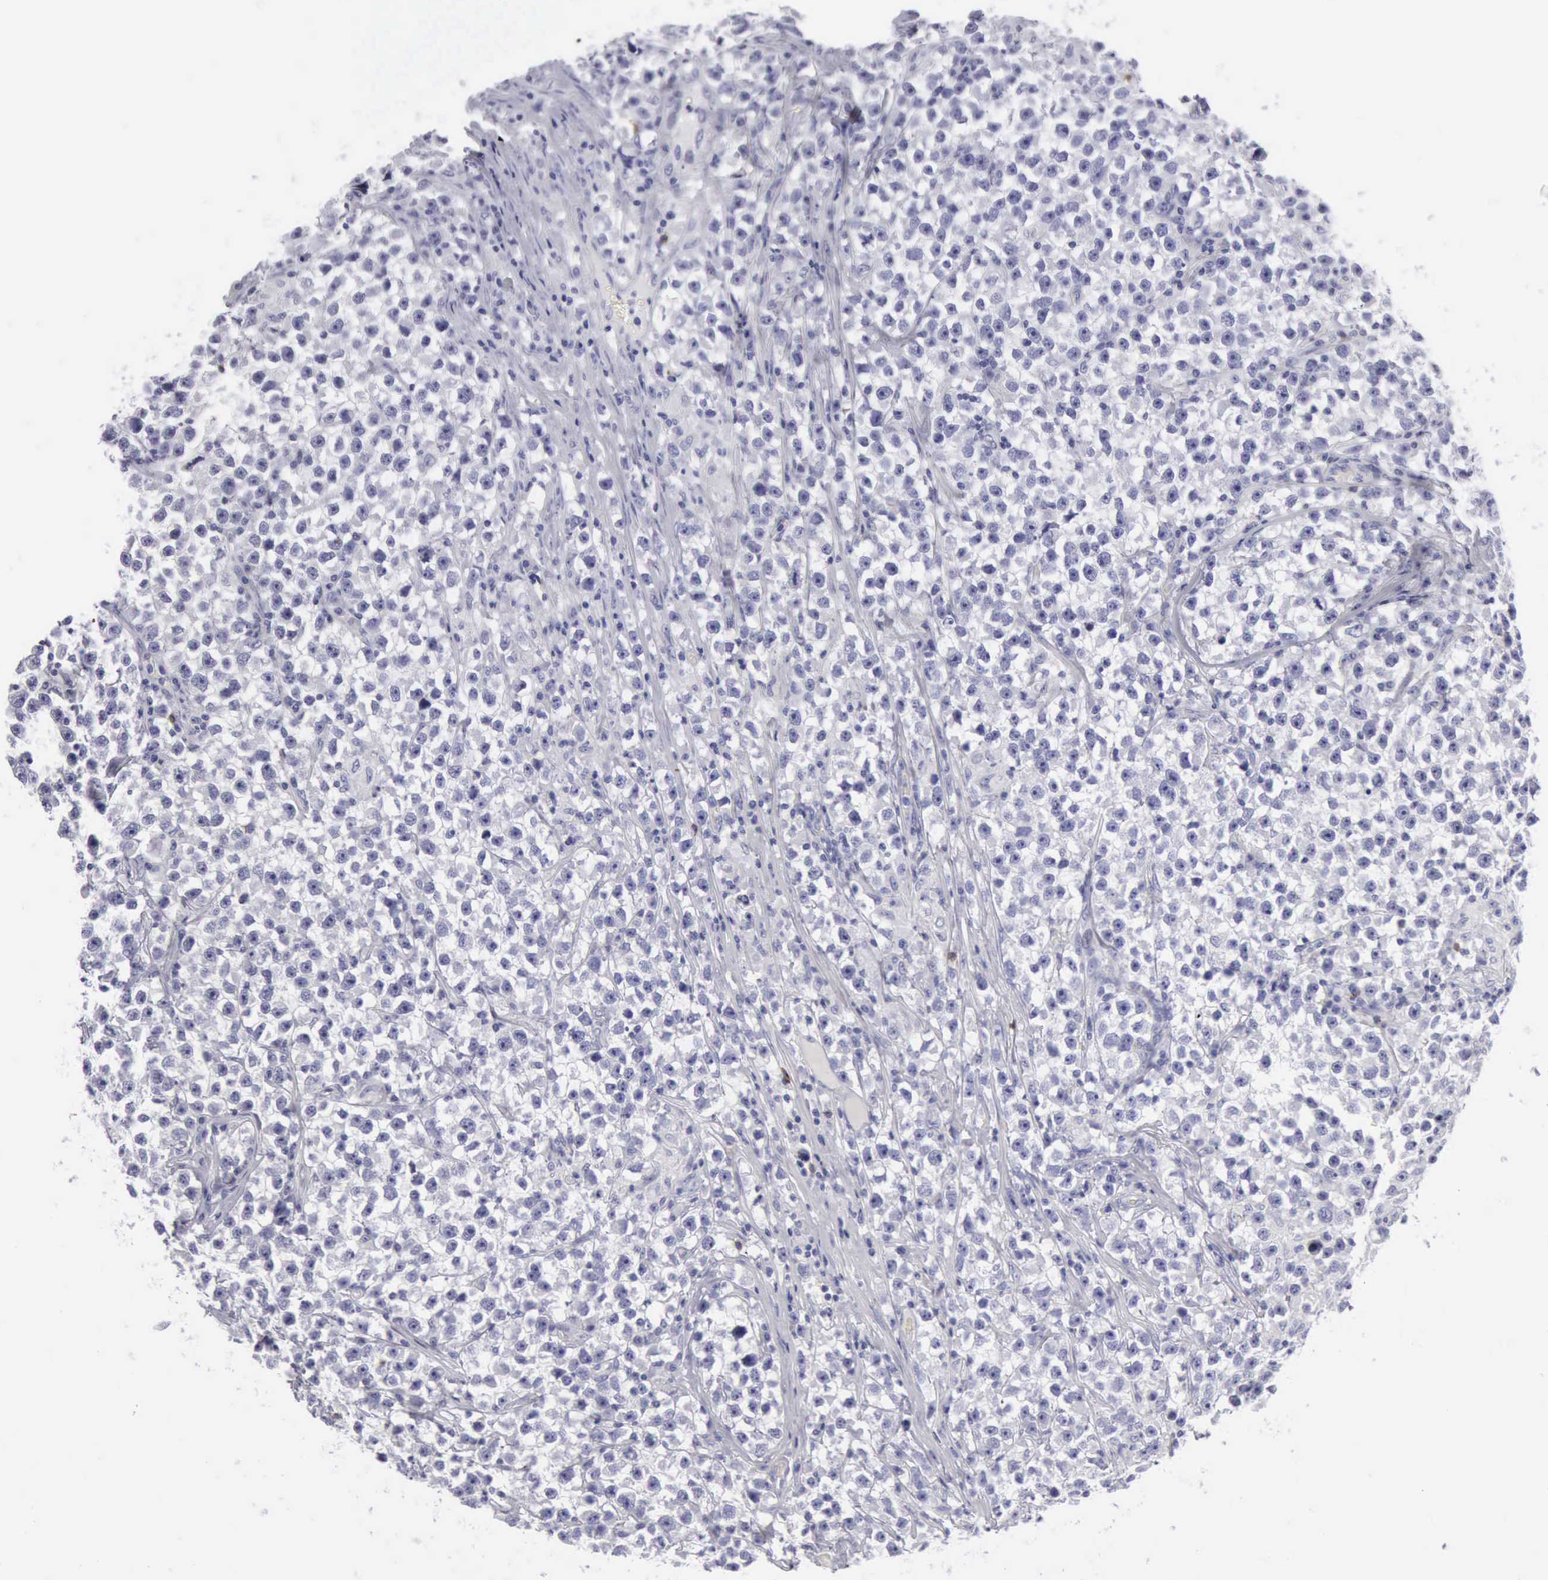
{"staining": {"intensity": "negative", "quantity": "none", "location": "none"}, "tissue": "testis cancer", "cell_type": "Tumor cells", "image_type": "cancer", "snomed": [{"axis": "morphology", "description": "Seminoma, NOS"}, {"axis": "topography", "description": "Testis"}], "caption": "Tumor cells show no significant positivity in testis seminoma.", "gene": "NCAM1", "patient": {"sex": "male", "age": 33}}